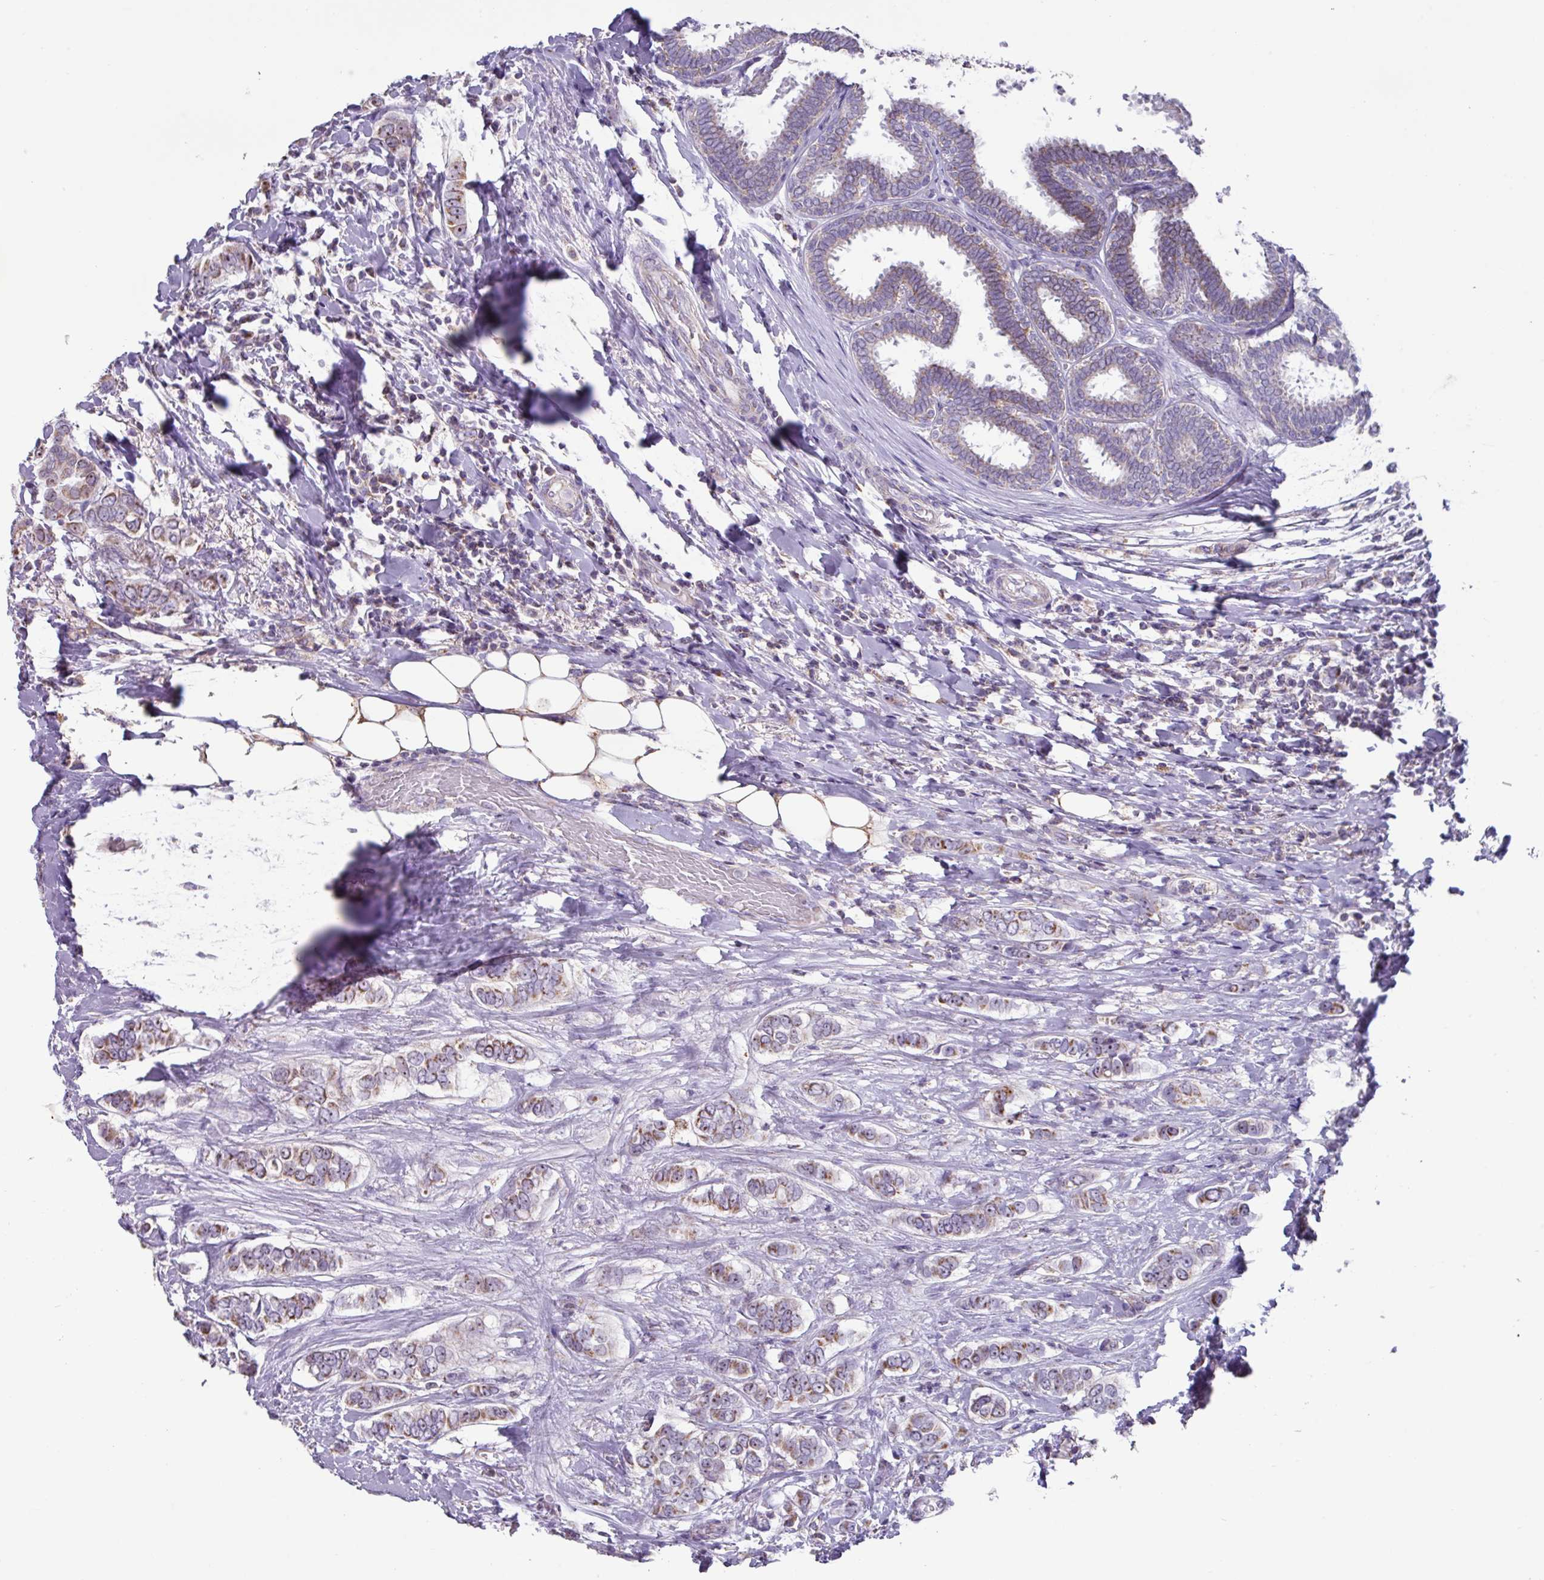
{"staining": {"intensity": "moderate", "quantity": "25%-75%", "location": "cytoplasmic/membranous"}, "tissue": "breast cancer", "cell_type": "Tumor cells", "image_type": "cancer", "snomed": [{"axis": "morphology", "description": "Lobular carcinoma"}, {"axis": "topography", "description": "Breast"}], "caption": "Breast cancer (lobular carcinoma) was stained to show a protein in brown. There is medium levels of moderate cytoplasmic/membranous positivity in approximately 25%-75% of tumor cells.", "gene": "MT-ND4", "patient": {"sex": "female", "age": 51}}